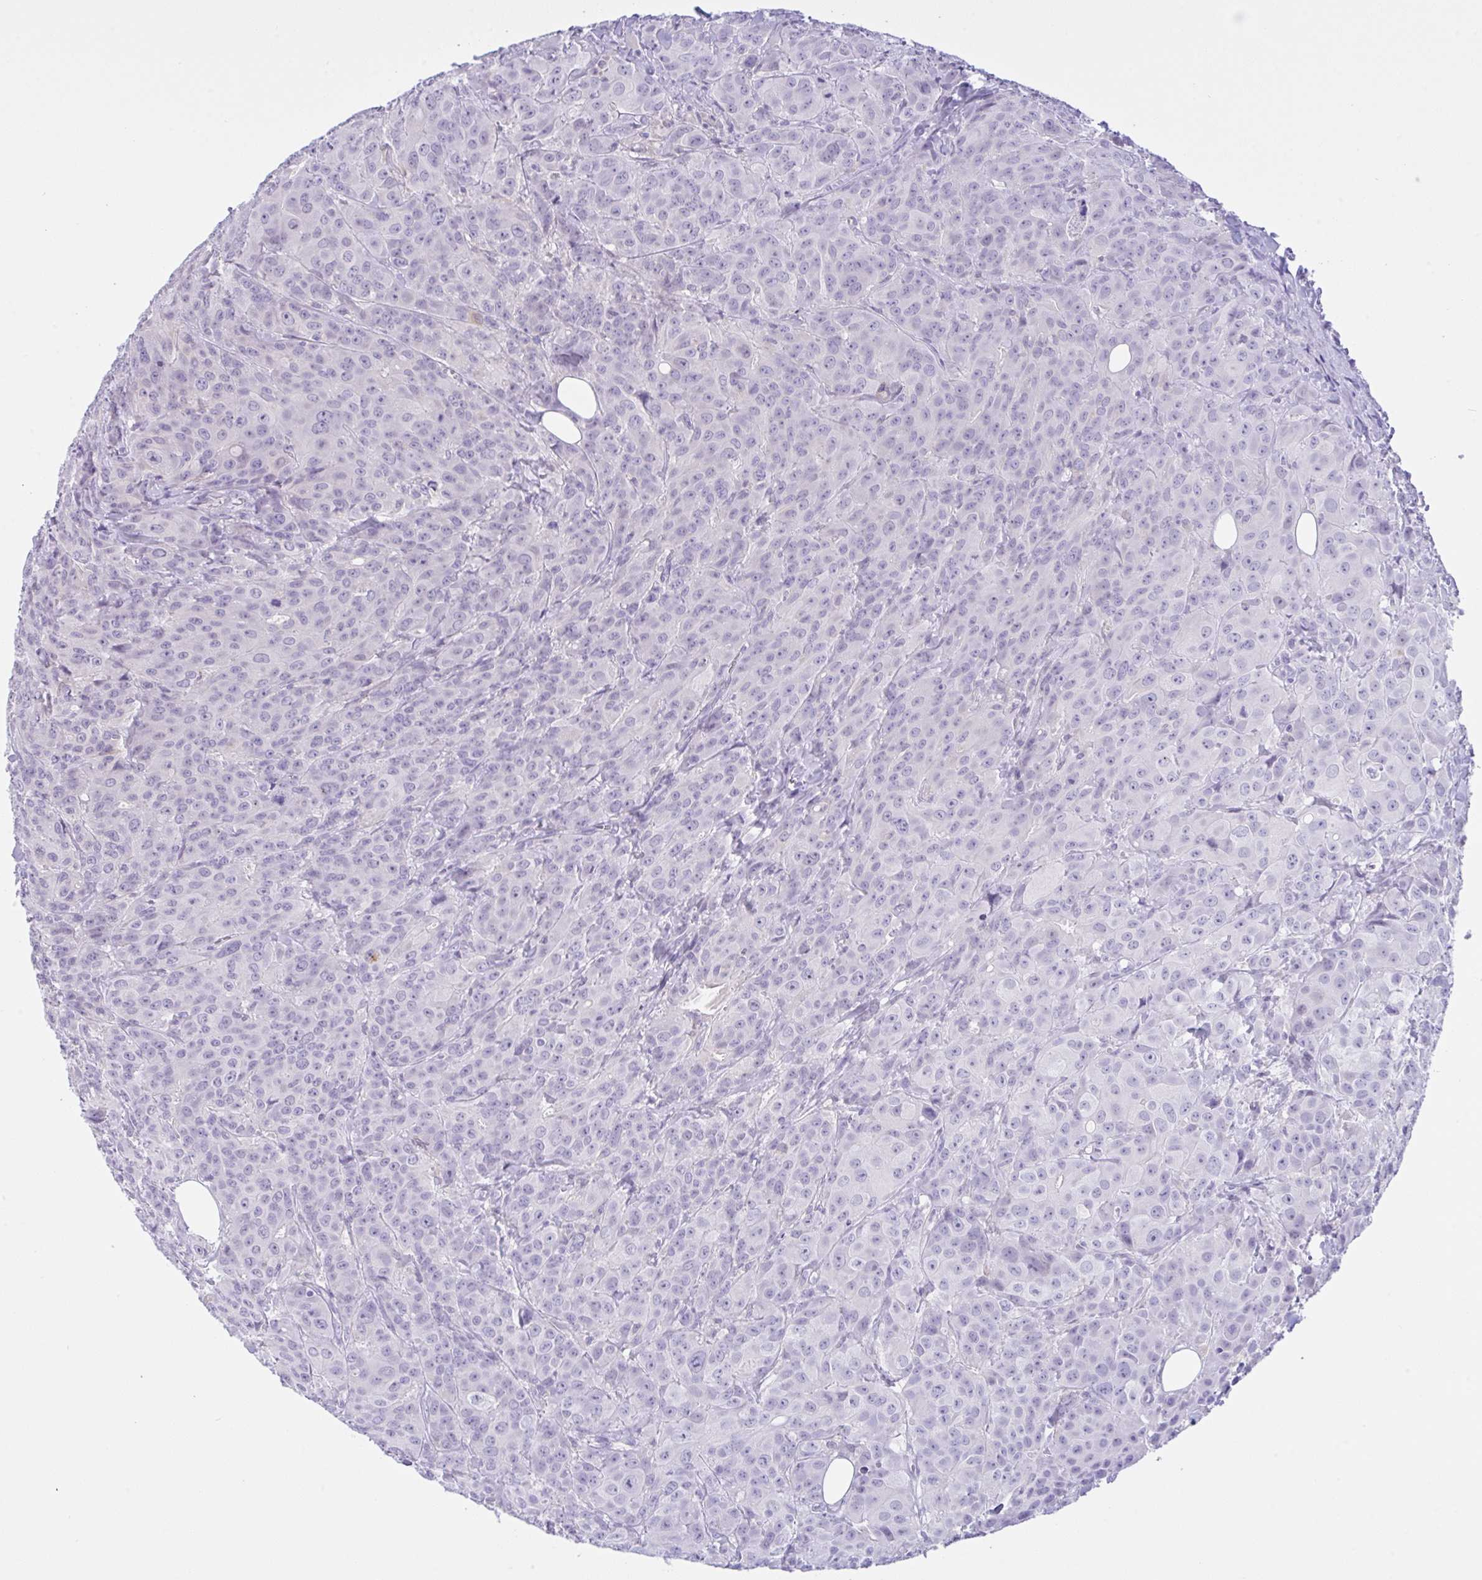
{"staining": {"intensity": "negative", "quantity": "none", "location": "none"}, "tissue": "breast cancer", "cell_type": "Tumor cells", "image_type": "cancer", "snomed": [{"axis": "morphology", "description": "Normal tissue, NOS"}, {"axis": "morphology", "description": "Duct carcinoma"}, {"axis": "topography", "description": "Breast"}], "caption": "Breast cancer was stained to show a protein in brown. There is no significant staining in tumor cells. Nuclei are stained in blue.", "gene": "NCF1", "patient": {"sex": "female", "age": 43}}